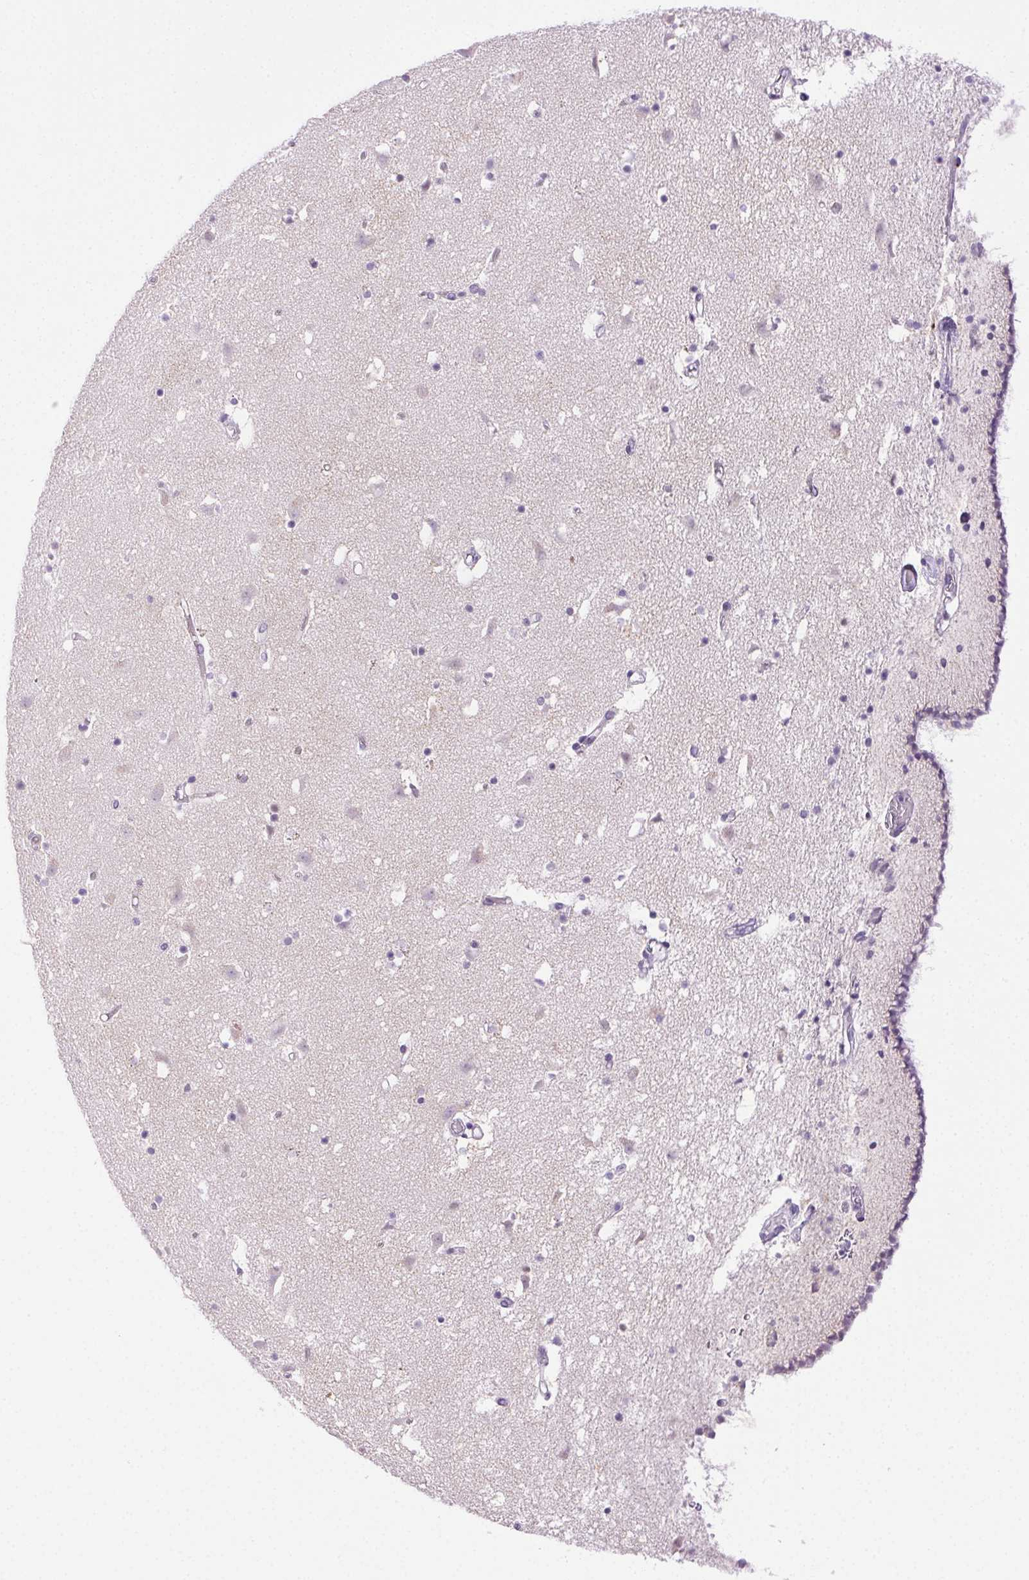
{"staining": {"intensity": "negative", "quantity": "none", "location": "none"}, "tissue": "caudate", "cell_type": "Glial cells", "image_type": "normal", "snomed": [{"axis": "morphology", "description": "Normal tissue, NOS"}, {"axis": "topography", "description": "Lateral ventricle wall"}], "caption": "IHC of benign human caudate demonstrates no expression in glial cells. (Stains: DAB (3,3'-diaminobenzidine) immunohistochemistry (IHC) with hematoxylin counter stain, Microscopy: brightfield microscopy at high magnification).", "gene": "CLDN10", "patient": {"sex": "female", "age": 42}}